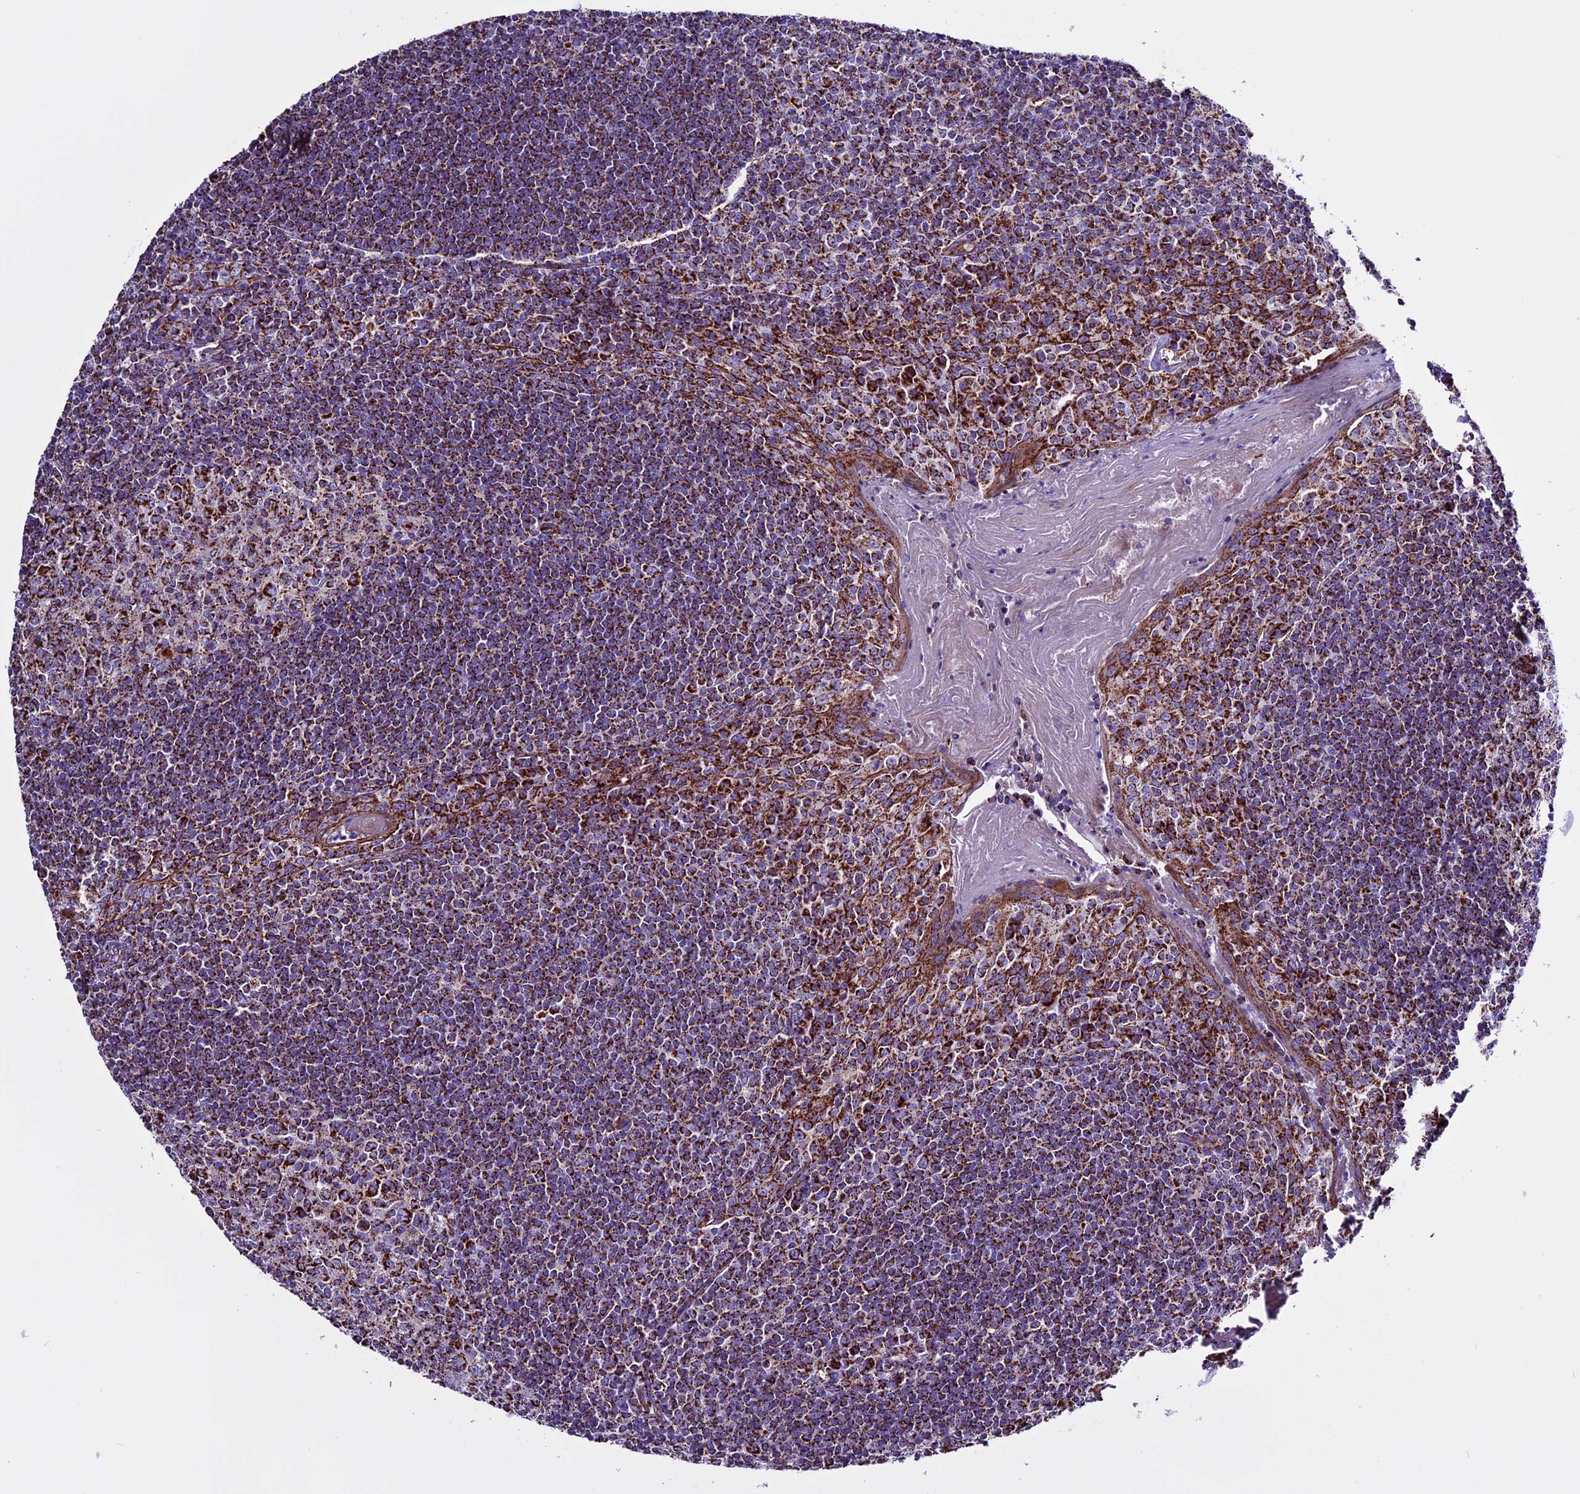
{"staining": {"intensity": "strong", "quantity": "25%-75%", "location": "cytoplasmic/membranous"}, "tissue": "tonsil", "cell_type": "Germinal center cells", "image_type": "normal", "snomed": [{"axis": "morphology", "description": "Normal tissue, NOS"}, {"axis": "topography", "description": "Tonsil"}], "caption": "Protein staining by immunohistochemistry demonstrates strong cytoplasmic/membranous expression in about 25%-75% of germinal center cells in normal tonsil. (IHC, brightfield microscopy, high magnification).", "gene": "CX3CL1", "patient": {"sex": "male", "age": 27}}